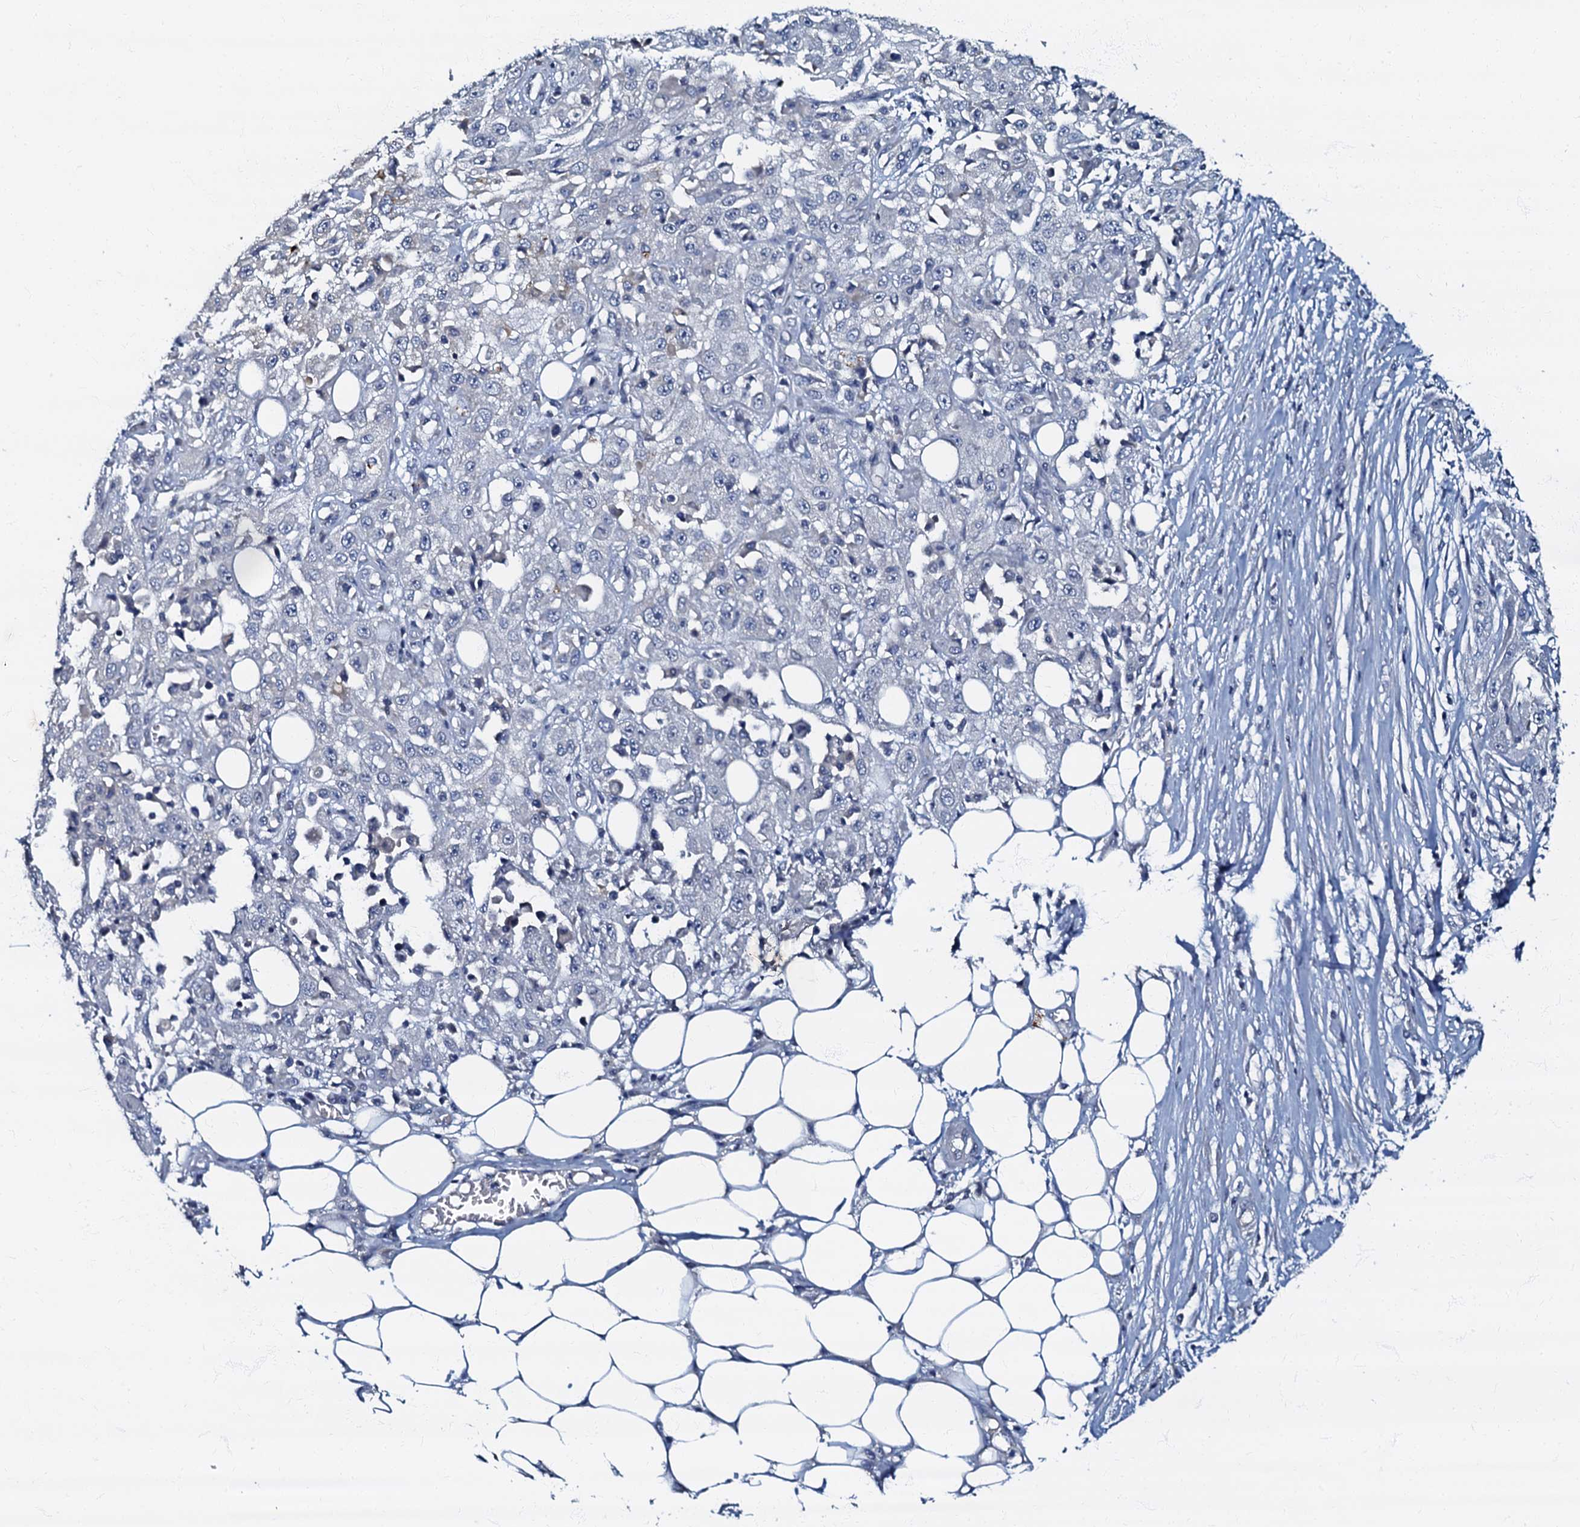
{"staining": {"intensity": "negative", "quantity": "none", "location": "none"}, "tissue": "skin cancer", "cell_type": "Tumor cells", "image_type": "cancer", "snomed": [{"axis": "morphology", "description": "Squamous cell carcinoma, NOS"}, {"axis": "morphology", "description": "Squamous cell carcinoma, metastatic, NOS"}, {"axis": "topography", "description": "Skin"}, {"axis": "topography", "description": "Lymph node"}], "caption": "Micrograph shows no protein positivity in tumor cells of skin cancer tissue. (Stains: DAB (3,3'-diaminobenzidine) immunohistochemistry (IHC) with hematoxylin counter stain, Microscopy: brightfield microscopy at high magnification).", "gene": "OLAH", "patient": {"sex": "male", "age": 75}}